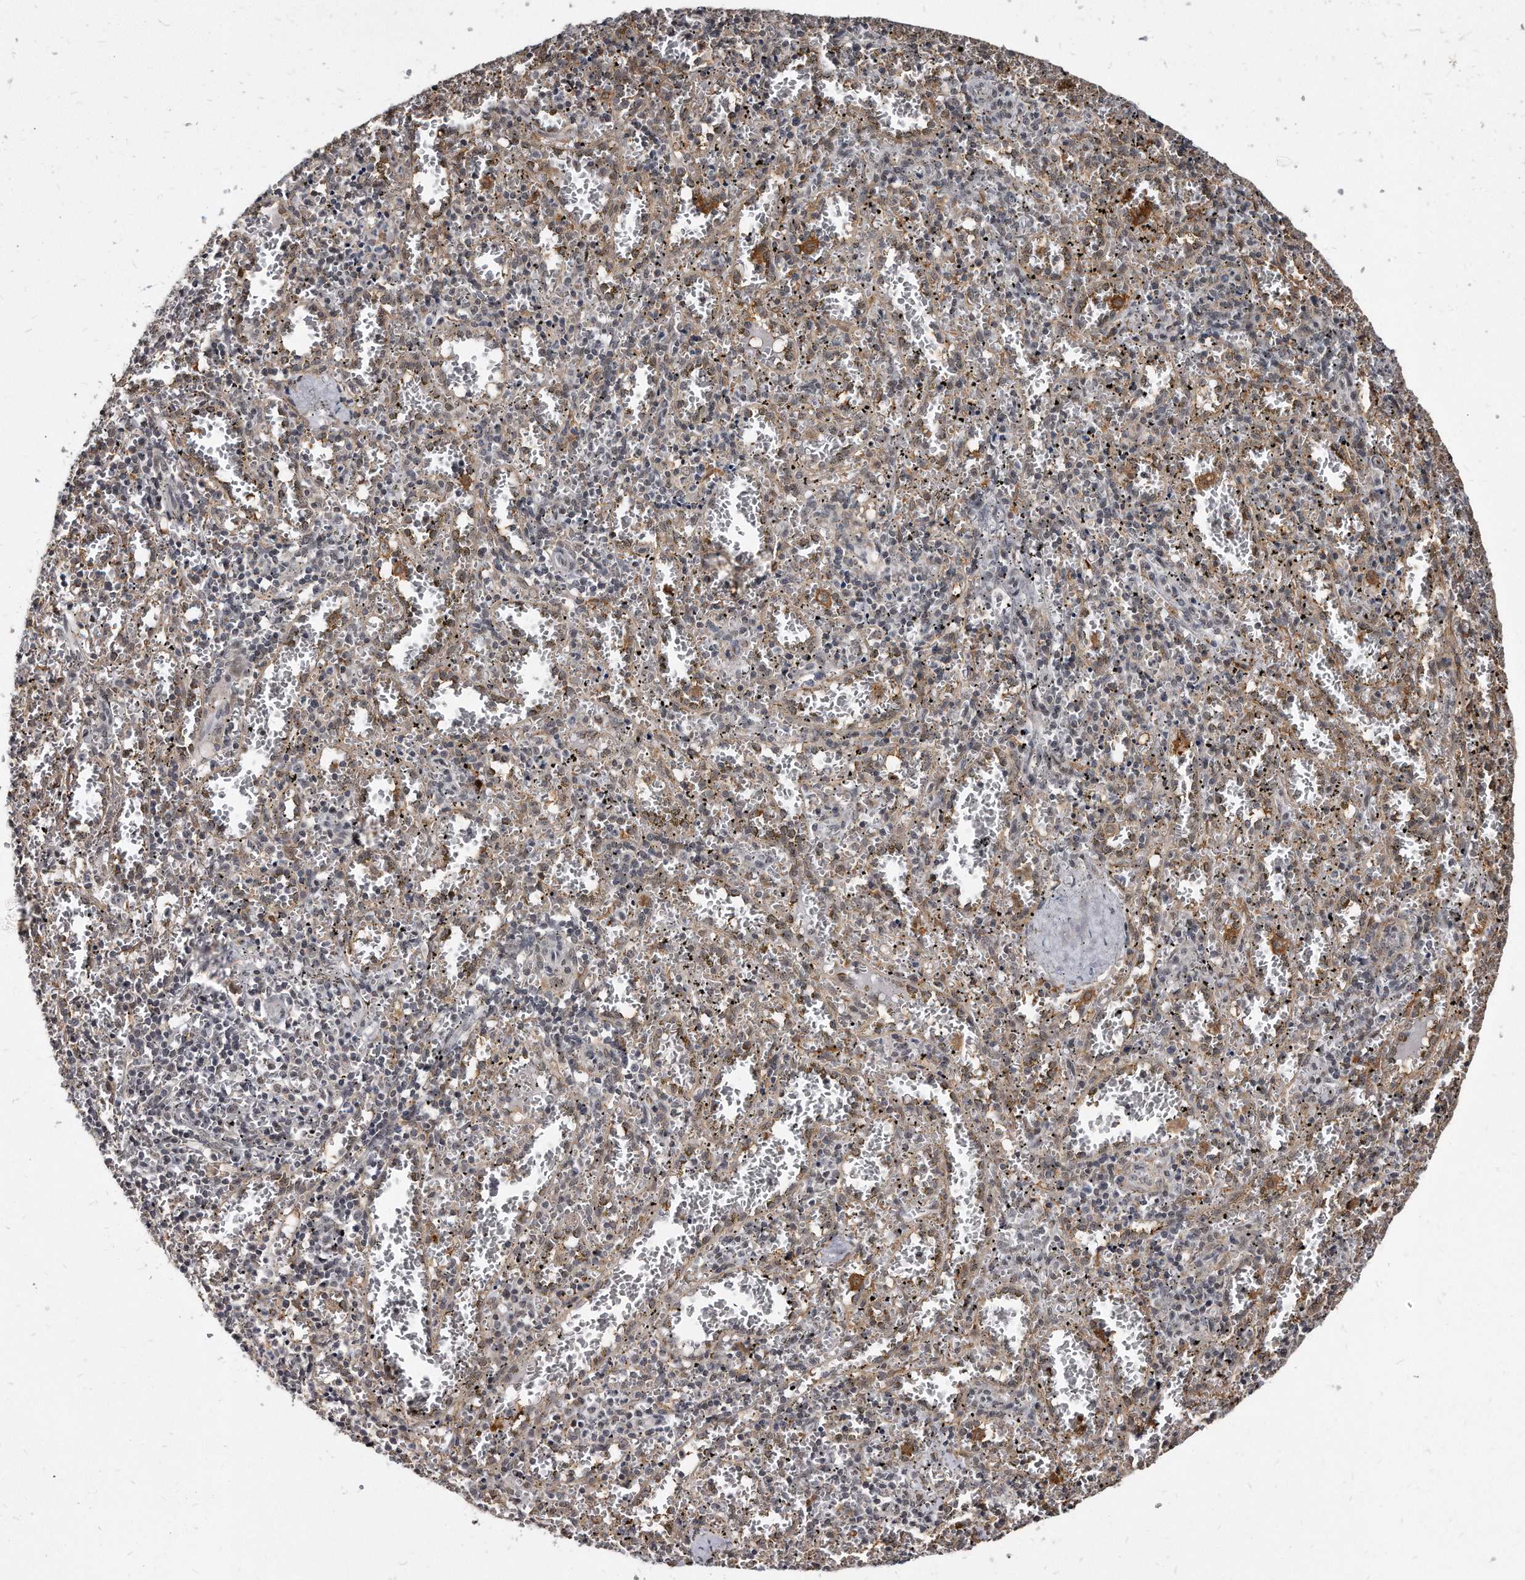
{"staining": {"intensity": "negative", "quantity": "none", "location": "none"}, "tissue": "spleen", "cell_type": "Cells in red pulp", "image_type": "normal", "snomed": [{"axis": "morphology", "description": "Normal tissue, NOS"}, {"axis": "topography", "description": "Spleen"}], "caption": "Immunohistochemistry image of normal spleen: human spleen stained with DAB (3,3'-diaminobenzidine) reveals no significant protein staining in cells in red pulp.", "gene": "KLHDC3", "patient": {"sex": "male", "age": 11}}